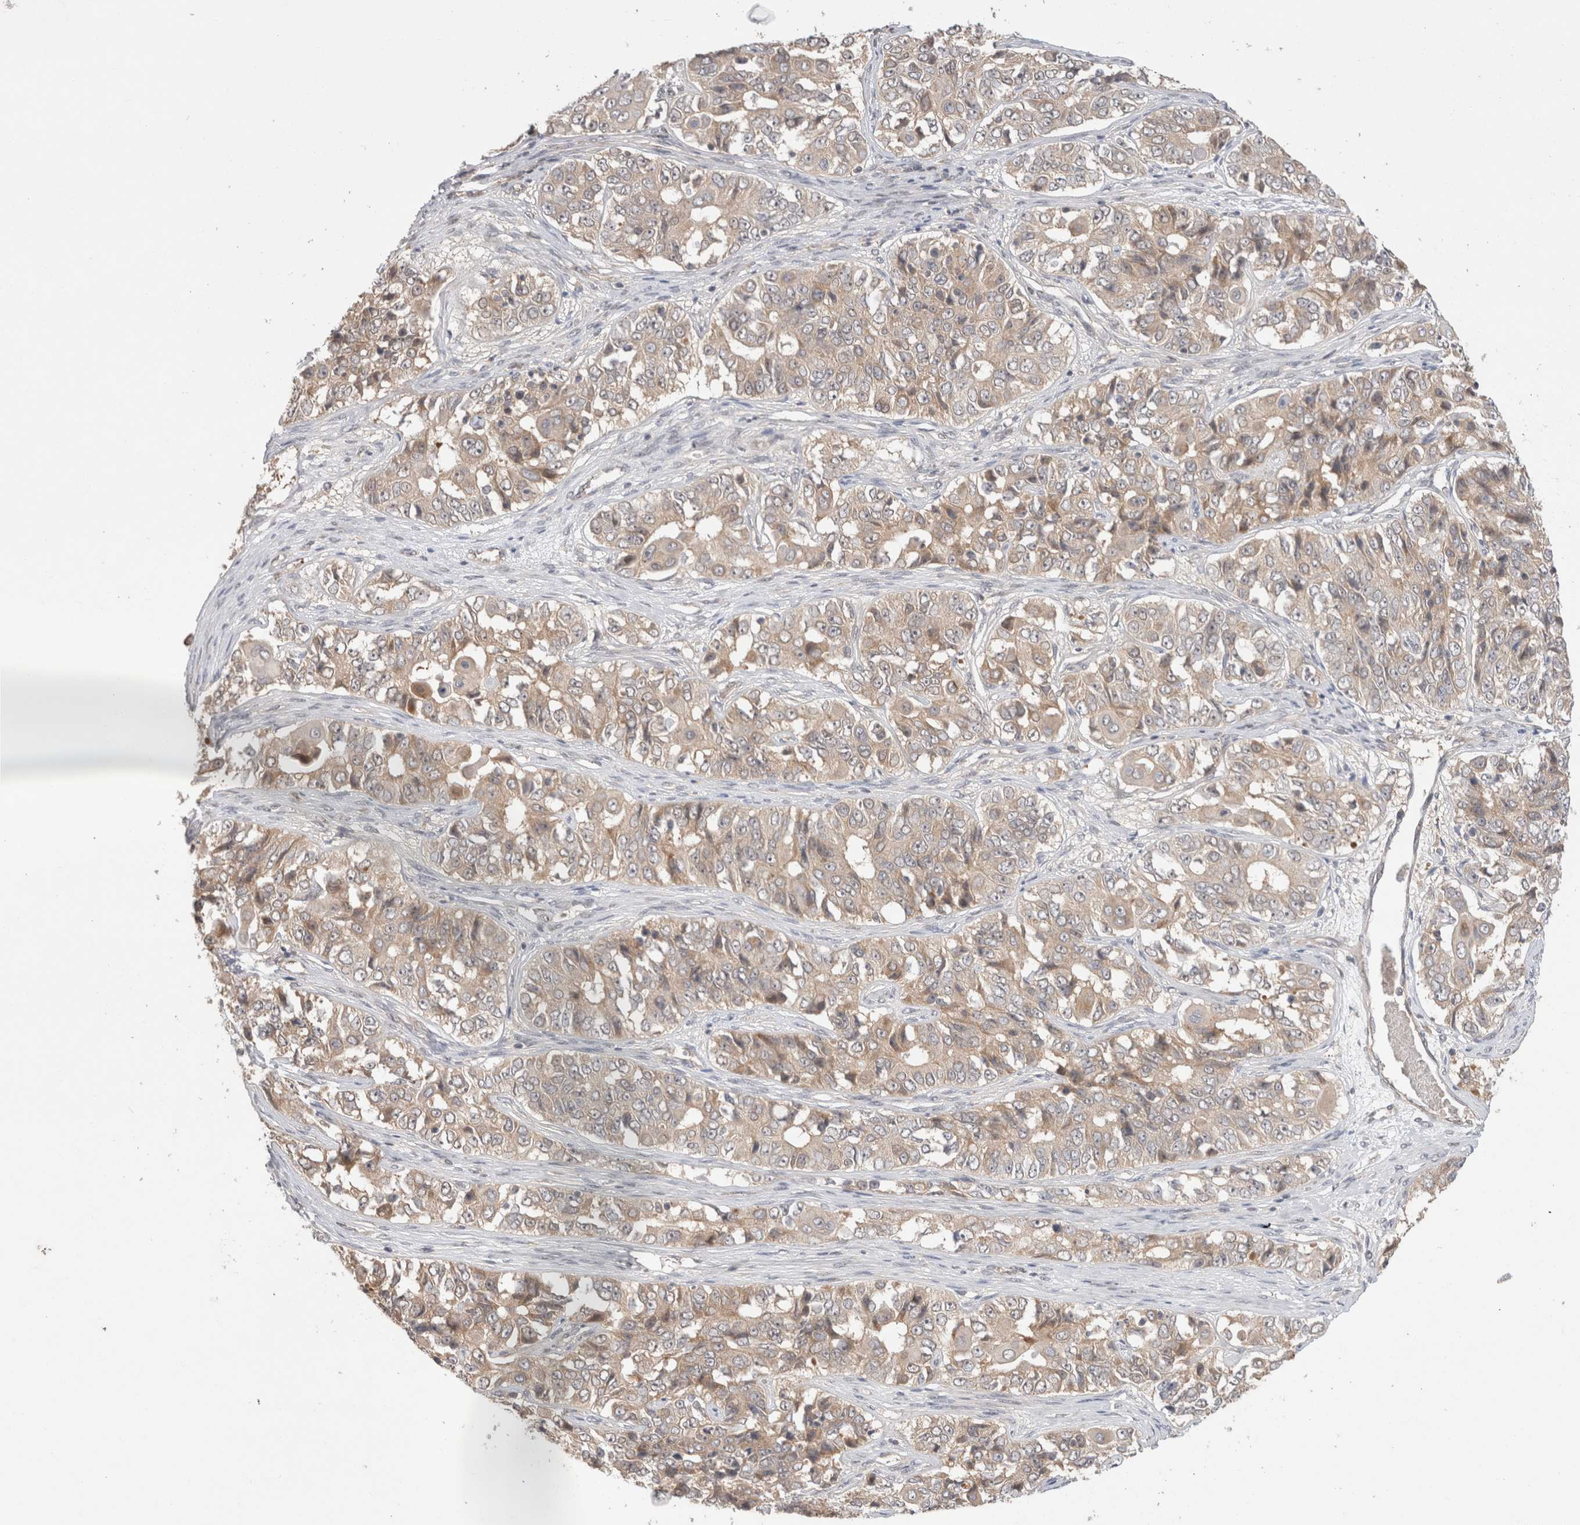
{"staining": {"intensity": "weak", "quantity": ">75%", "location": "cytoplasmic/membranous"}, "tissue": "ovarian cancer", "cell_type": "Tumor cells", "image_type": "cancer", "snomed": [{"axis": "morphology", "description": "Carcinoma, endometroid"}, {"axis": "topography", "description": "Ovary"}], "caption": "A photomicrograph showing weak cytoplasmic/membranous expression in approximately >75% of tumor cells in ovarian cancer, as visualized by brown immunohistochemical staining.", "gene": "SLC29A1", "patient": {"sex": "female", "age": 51}}